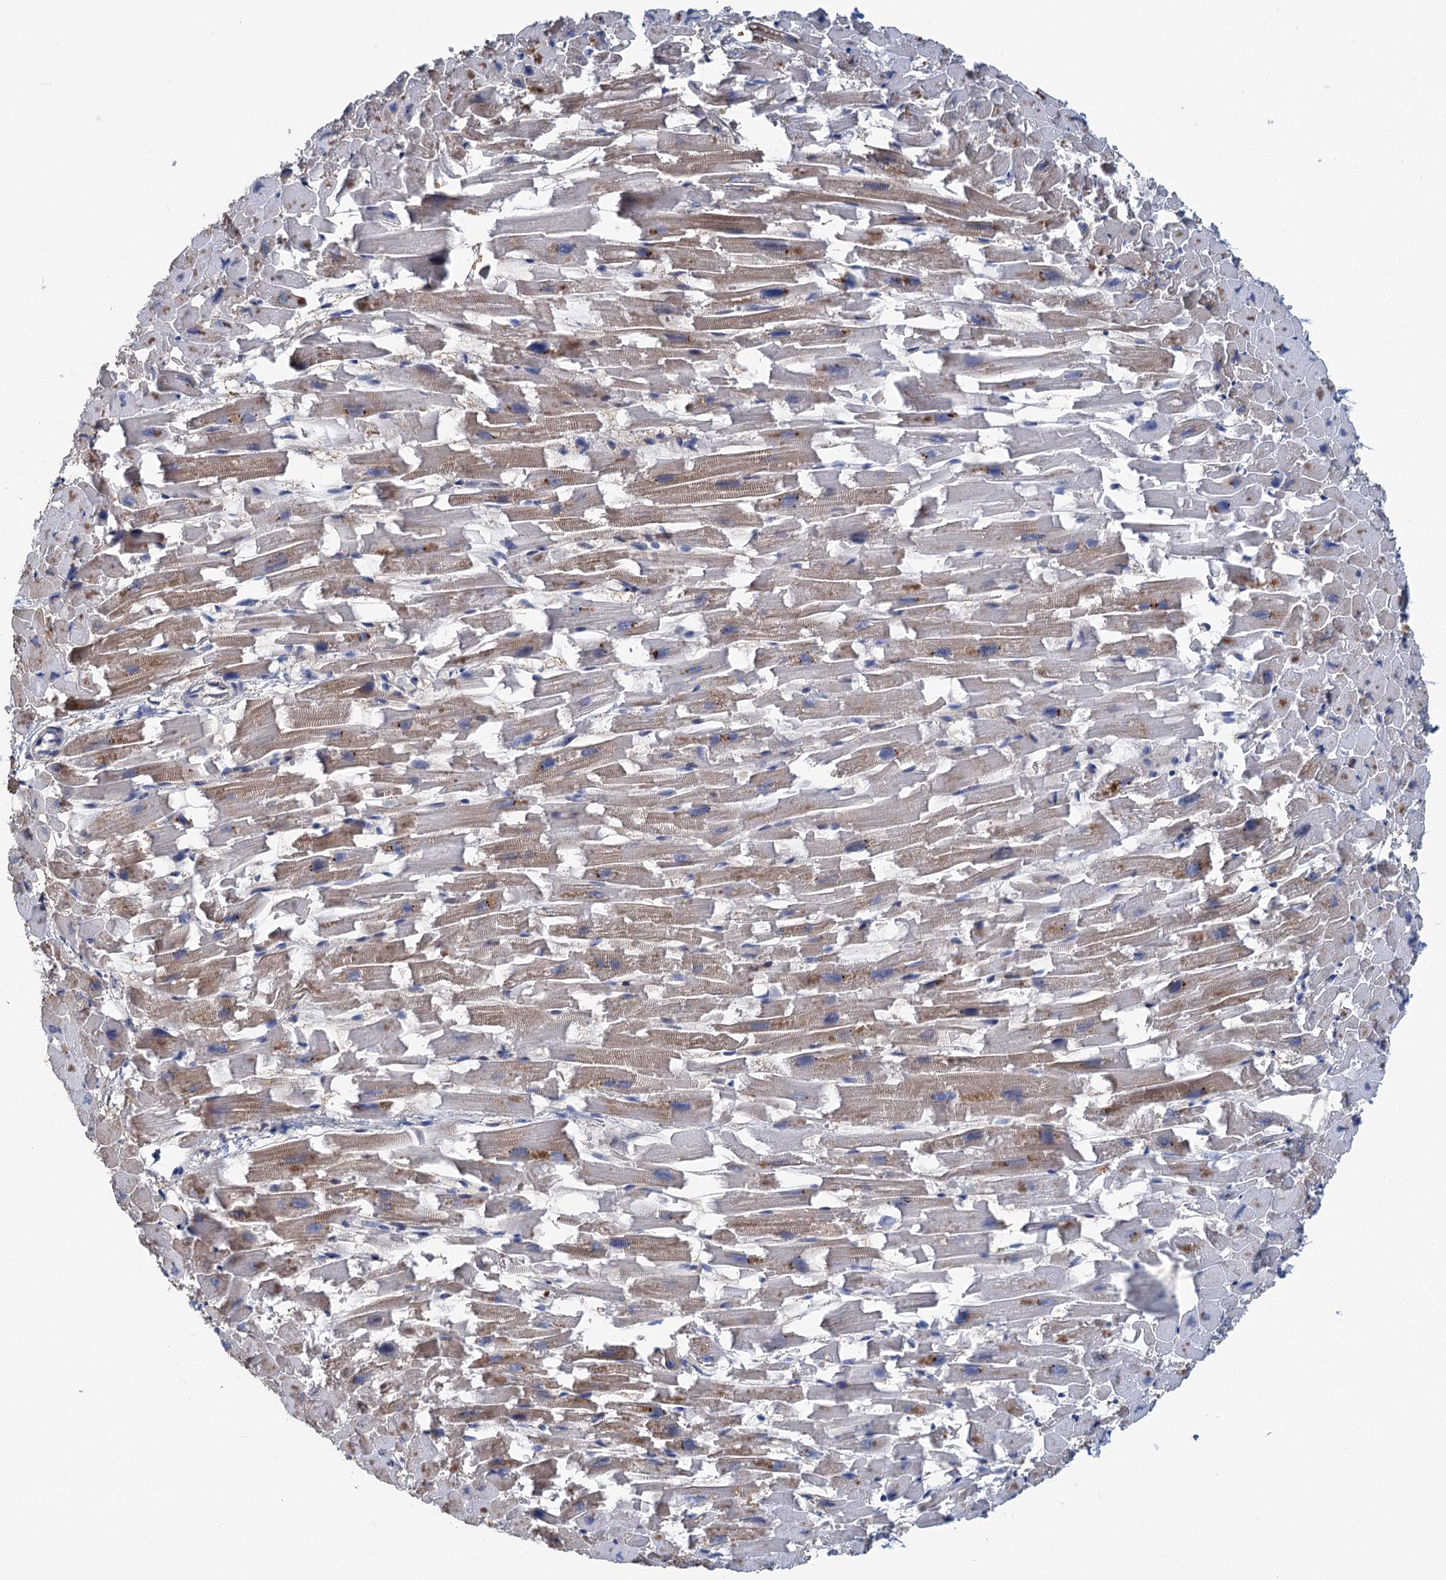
{"staining": {"intensity": "weak", "quantity": "25%-75%", "location": "cytoplasmic/membranous"}, "tissue": "heart muscle", "cell_type": "Cardiomyocytes", "image_type": "normal", "snomed": [{"axis": "morphology", "description": "Normal tissue, NOS"}, {"axis": "topography", "description": "Heart"}], "caption": "Immunohistochemistry (IHC) (DAB) staining of normal human heart muscle demonstrates weak cytoplasmic/membranous protein positivity in about 25%-75% of cardiomyocytes.", "gene": "CHDH", "patient": {"sex": "female", "age": 64}}